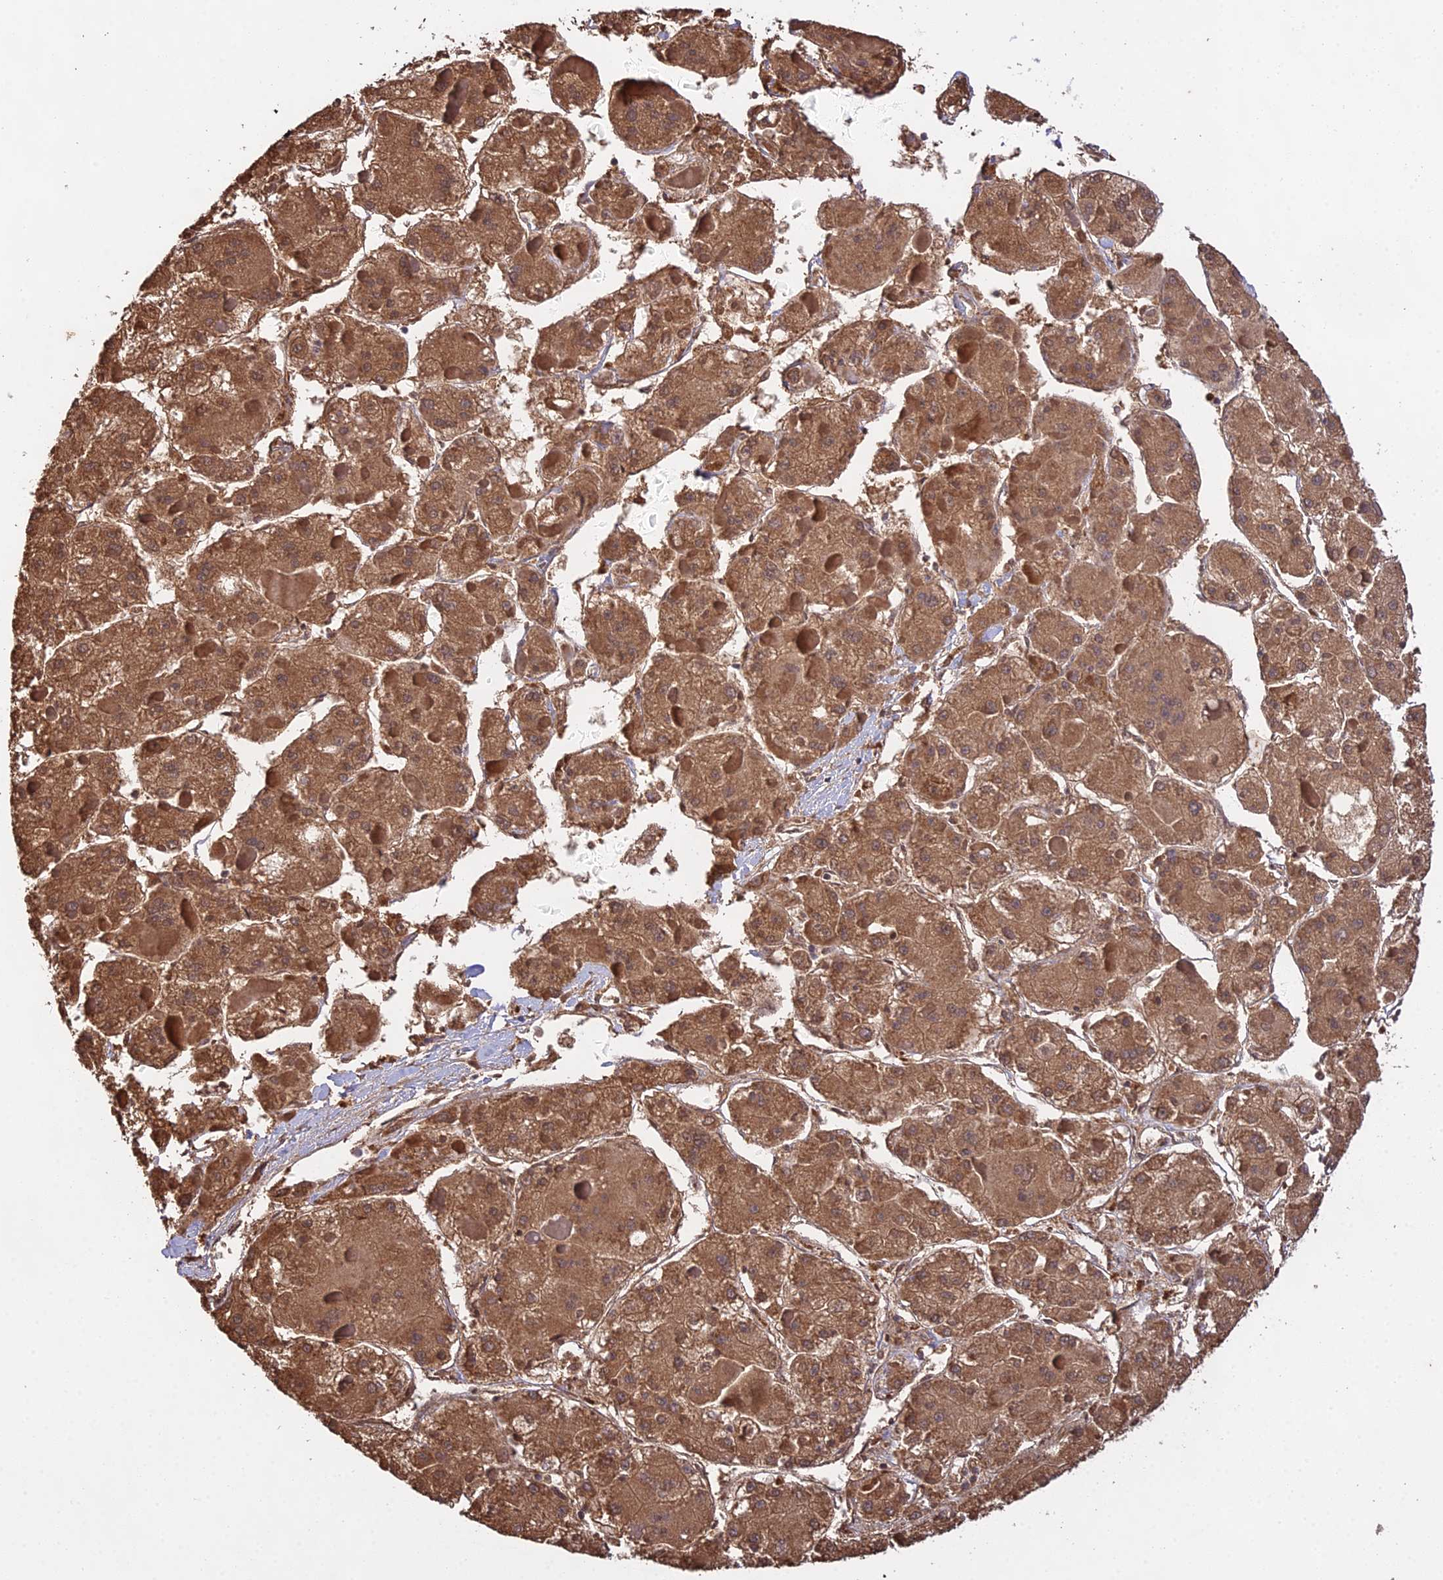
{"staining": {"intensity": "moderate", "quantity": ">75%", "location": "cytoplasmic/membranous"}, "tissue": "liver cancer", "cell_type": "Tumor cells", "image_type": "cancer", "snomed": [{"axis": "morphology", "description": "Carcinoma, Hepatocellular, NOS"}, {"axis": "topography", "description": "Liver"}], "caption": "Brown immunohistochemical staining in liver cancer (hepatocellular carcinoma) demonstrates moderate cytoplasmic/membranous staining in about >75% of tumor cells. The staining is performed using DAB brown chromogen to label protein expression. The nuclei are counter-stained blue using hematoxylin.", "gene": "FBP1", "patient": {"sex": "female", "age": 73}}